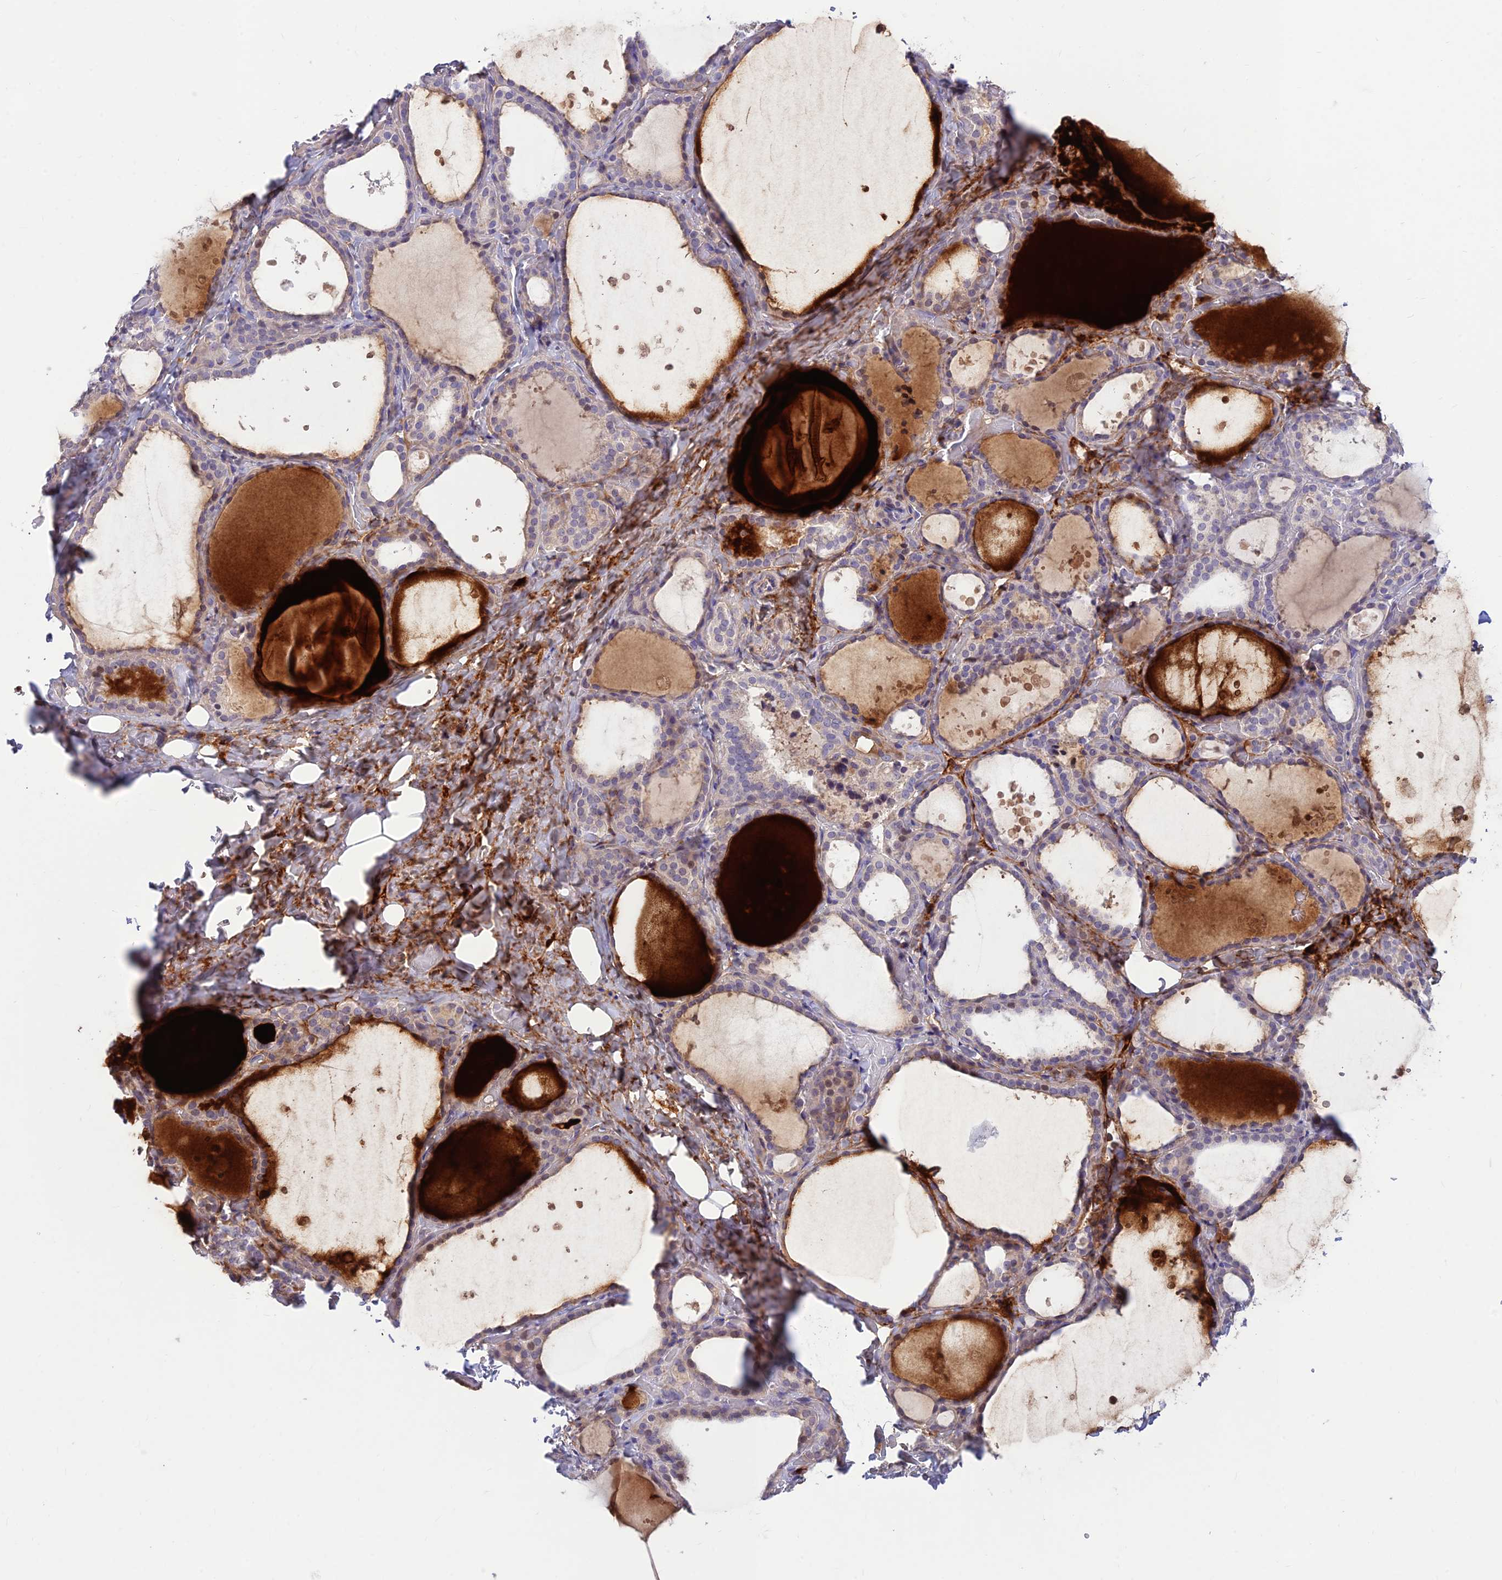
{"staining": {"intensity": "moderate", "quantity": "<25%", "location": "cytoplasmic/membranous,nuclear"}, "tissue": "thyroid gland", "cell_type": "Glandular cells", "image_type": "normal", "snomed": [{"axis": "morphology", "description": "Normal tissue, NOS"}, {"axis": "topography", "description": "Thyroid gland"}], "caption": "DAB immunohistochemical staining of unremarkable human thyroid gland displays moderate cytoplasmic/membranous,nuclear protein positivity in about <25% of glandular cells. (IHC, brightfield microscopy, high magnification).", "gene": "ST8SIA5", "patient": {"sex": "female", "age": 44}}